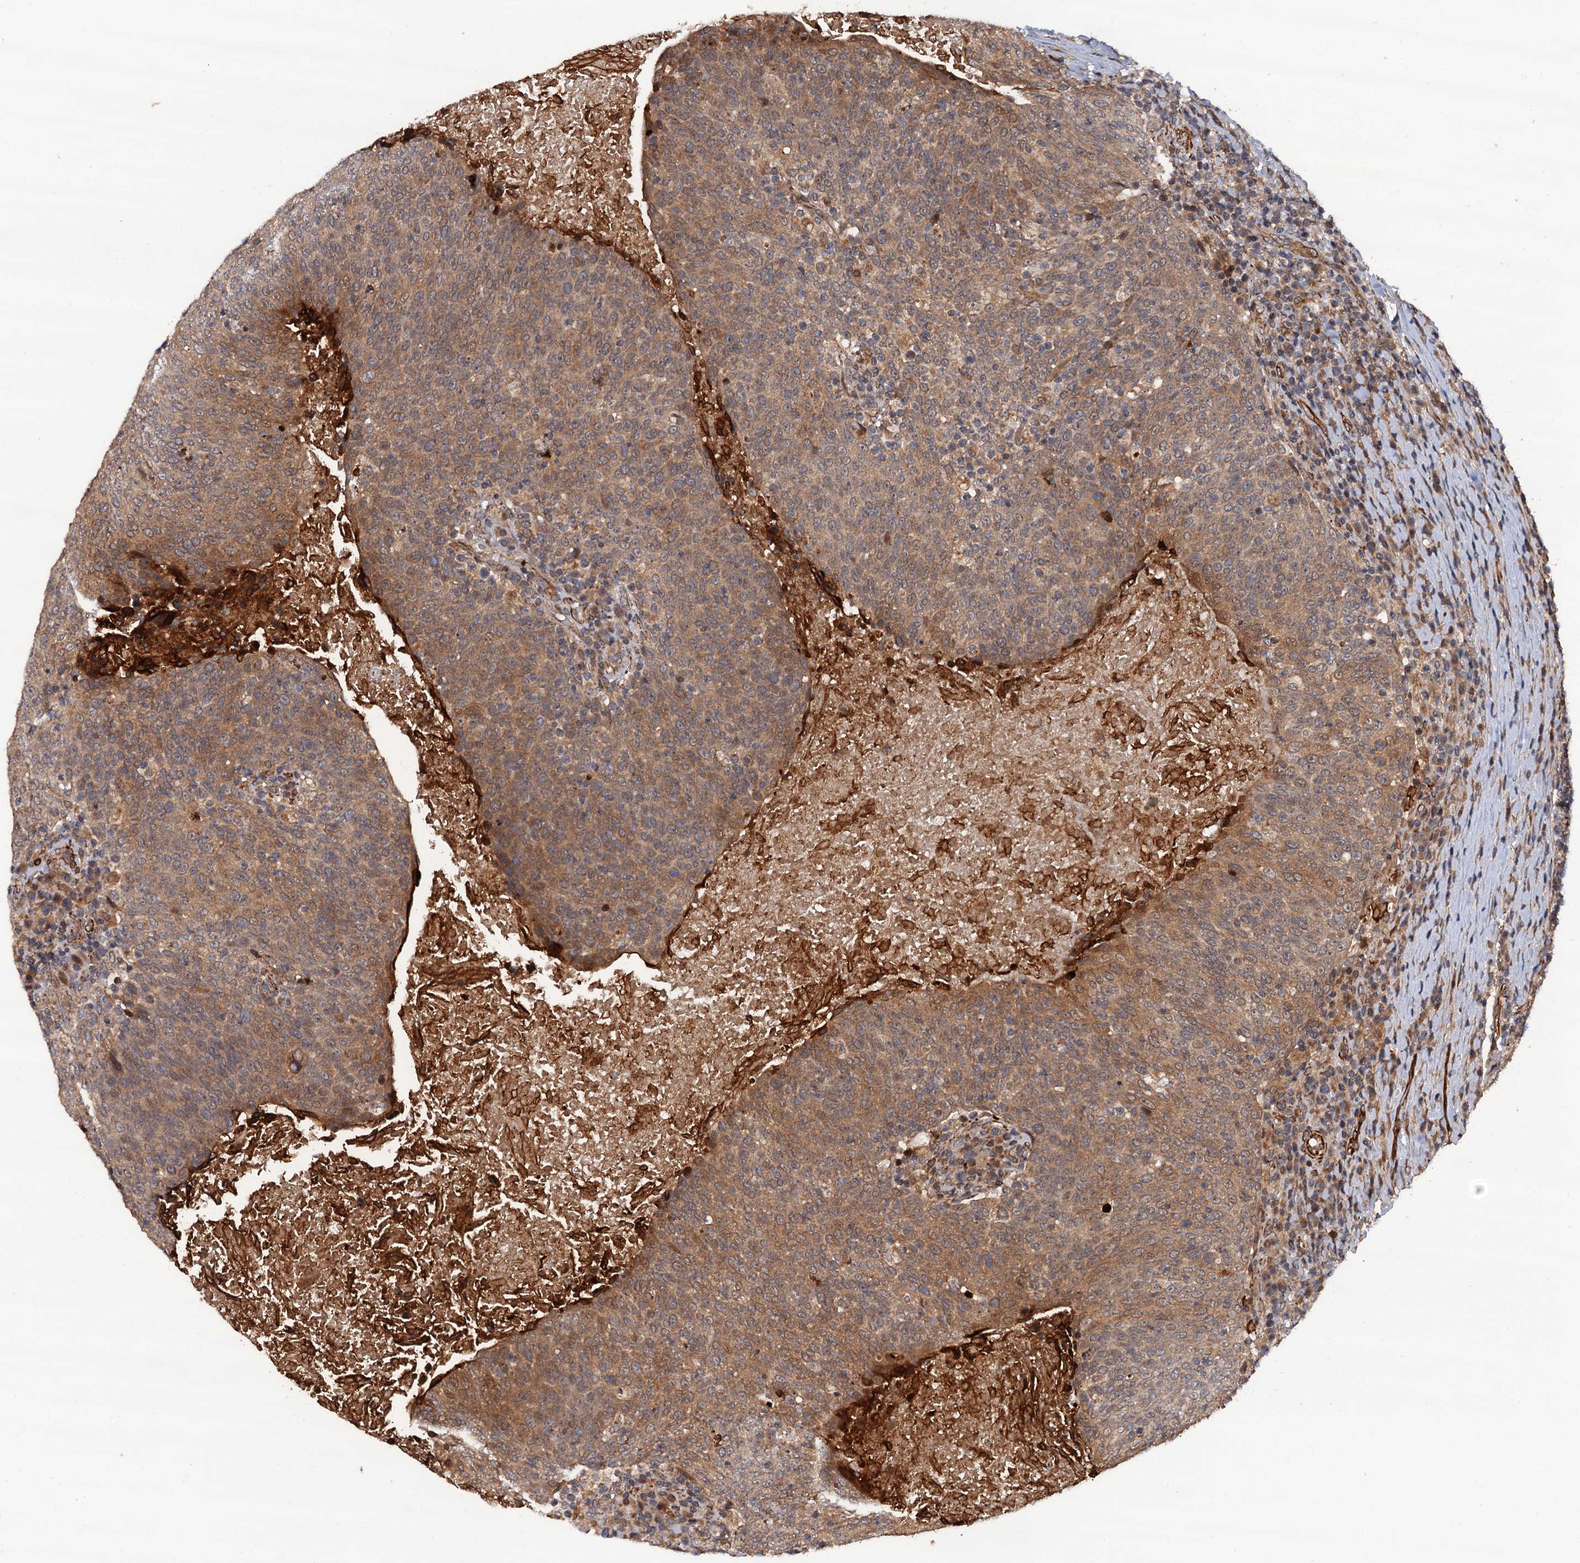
{"staining": {"intensity": "moderate", "quantity": ">75%", "location": "cytoplasmic/membranous"}, "tissue": "head and neck cancer", "cell_type": "Tumor cells", "image_type": "cancer", "snomed": [{"axis": "morphology", "description": "Squamous cell carcinoma, NOS"}, {"axis": "morphology", "description": "Squamous cell carcinoma, metastatic, NOS"}, {"axis": "topography", "description": "Lymph node"}, {"axis": "topography", "description": "Head-Neck"}], "caption": "Head and neck cancer stained with immunohistochemistry (IHC) reveals moderate cytoplasmic/membranous positivity in approximately >75% of tumor cells.", "gene": "FSIP1", "patient": {"sex": "male", "age": 62}}